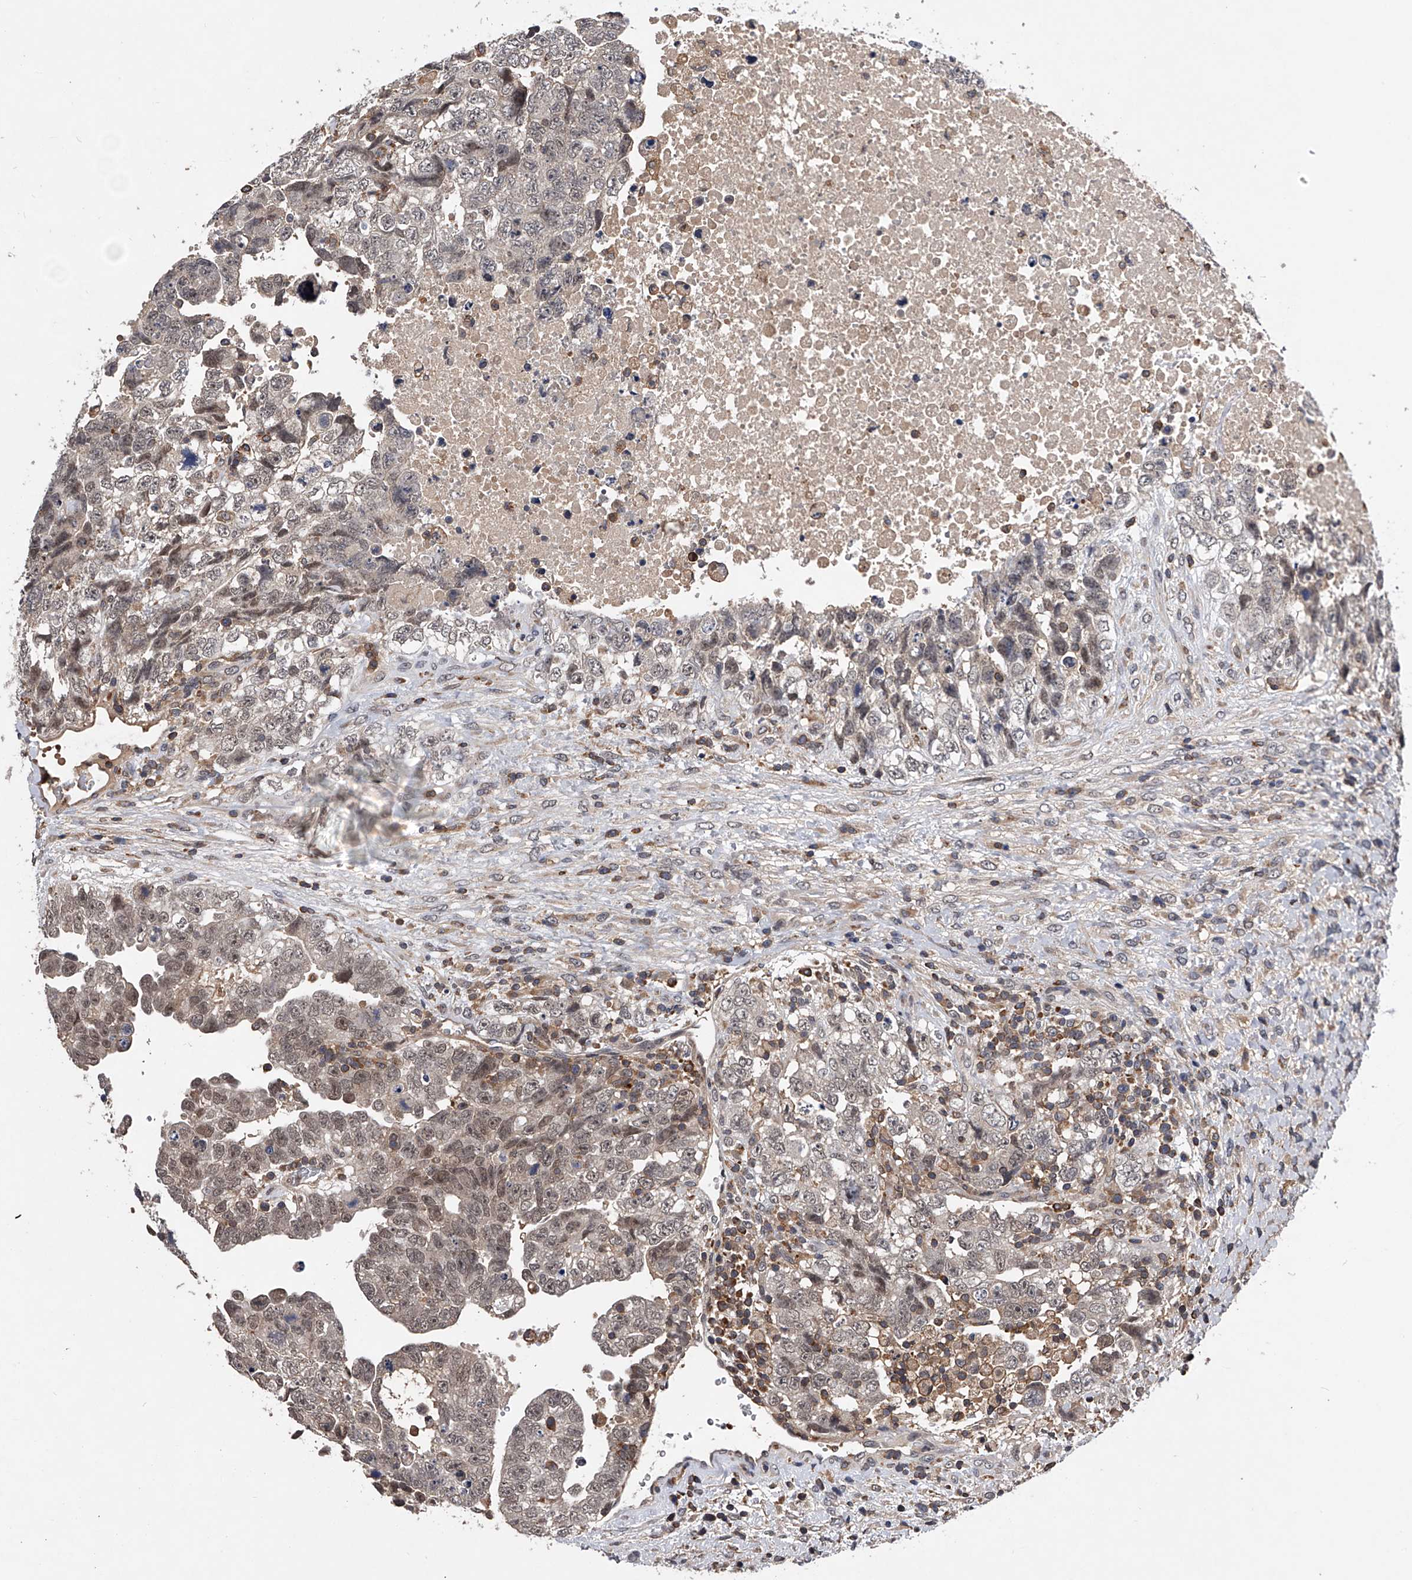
{"staining": {"intensity": "weak", "quantity": "25%-75%", "location": "nuclear"}, "tissue": "testis cancer", "cell_type": "Tumor cells", "image_type": "cancer", "snomed": [{"axis": "morphology", "description": "Carcinoma, Embryonal, NOS"}, {"axis": "topography", "description": "Testis"}], "caption": "This histopathology image demonstrates immunohistochemistry (IHC) staining of testis embryonal carcinoma, with low weak nuclear positivity in about 25%-75% of tumor cells.", "gene": "ZNF30", "patient": {"sex": "male", "age": 37}}